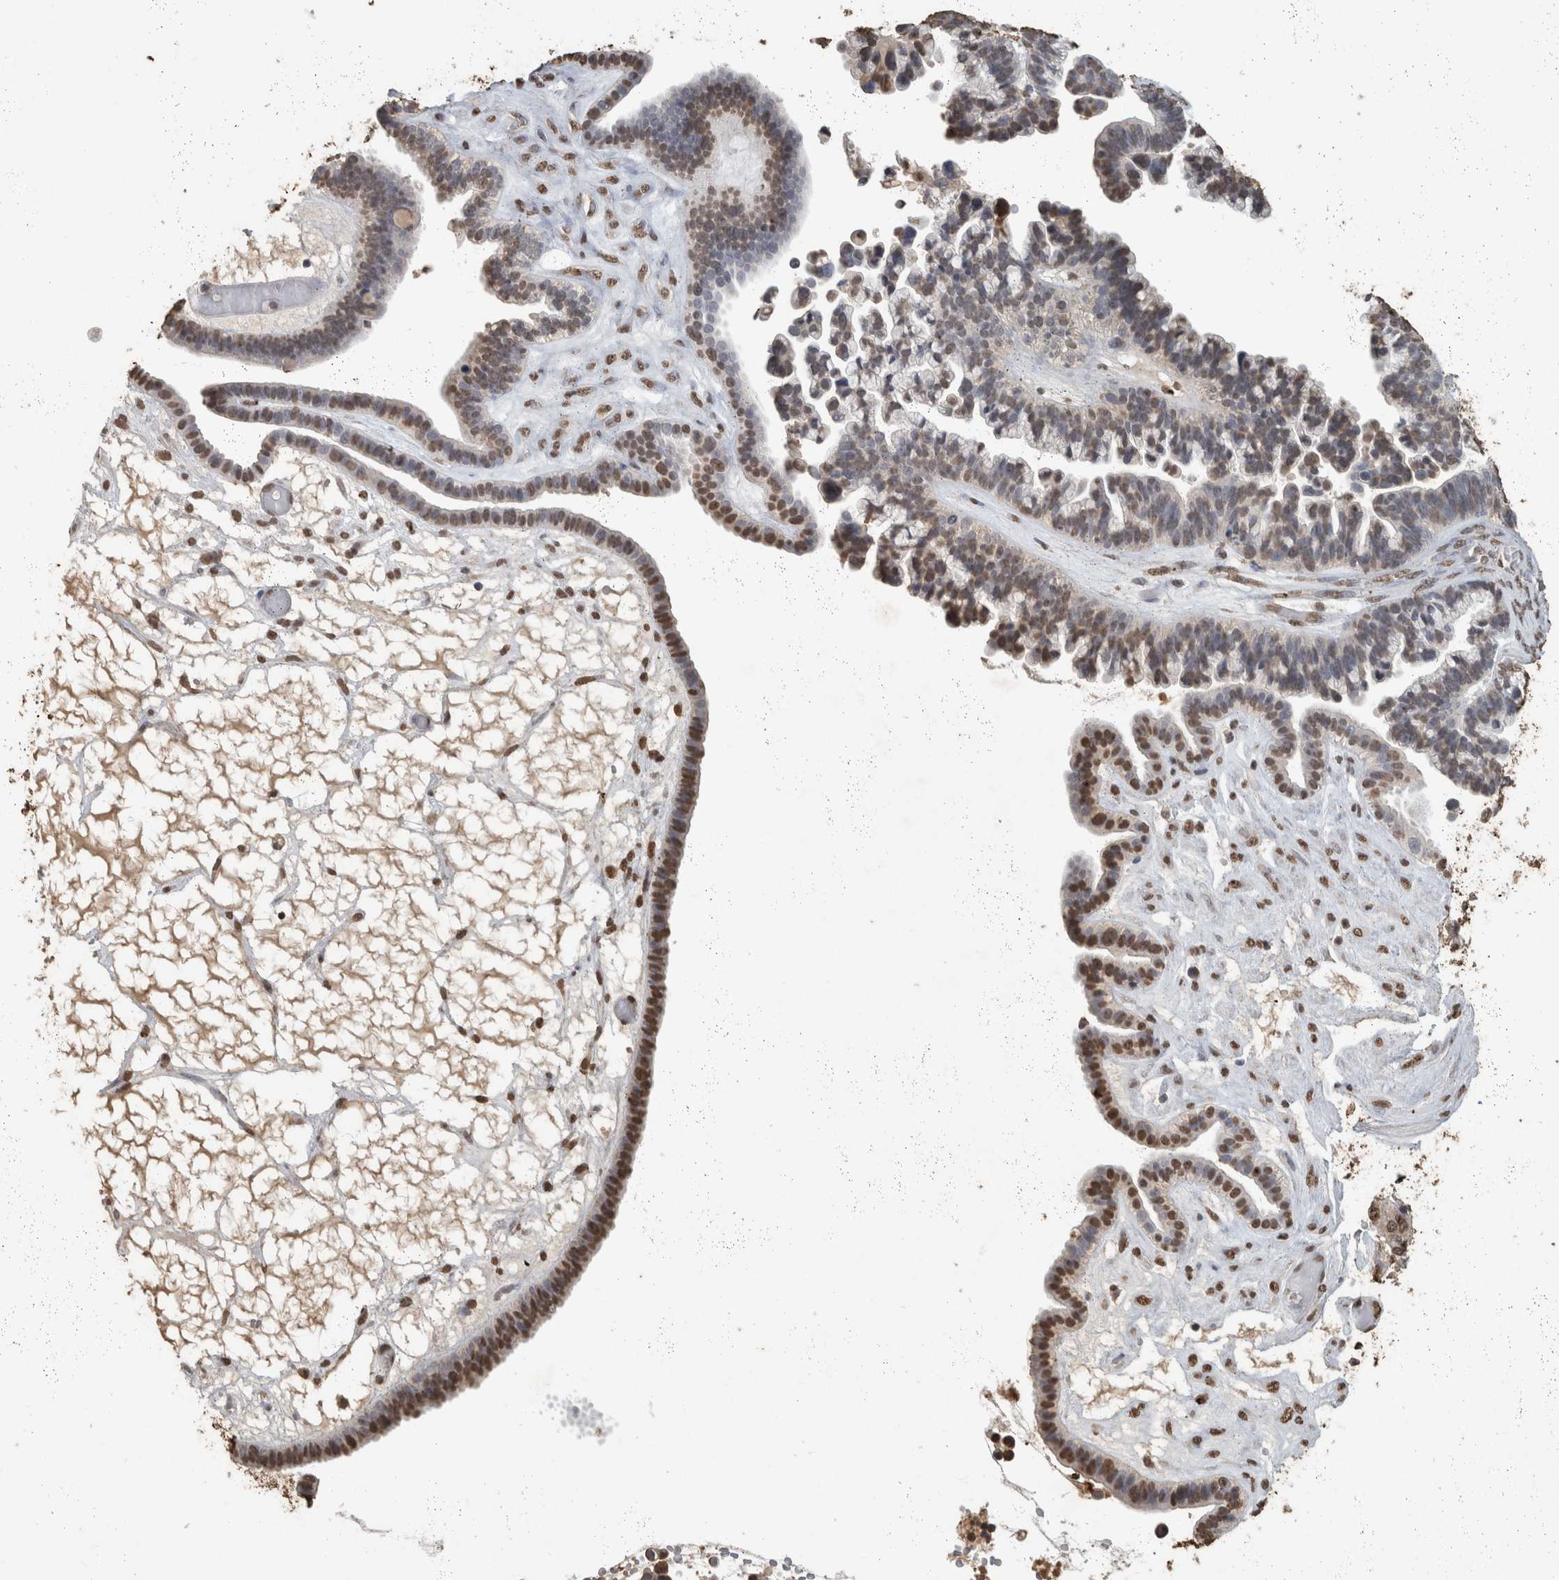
{"staining": {"intensity": "moderate", "quantity": "25%-75%", "location": "nuclear"}, "tissue": "ovarian cancer", "cell_type": "Tumor cells", "image_type": "cancer", "snomed": [{"axis": "morphology", "description": "Cystadenocarcinoma, serous, NOS"}, {"axis": "topography", "description": "Ovary"}], "caption": "Ovarian cancer stained with a protein marker exhibits moderate staining in tumor cells.", "gene": "HAND2", "patient": {"sex": "female", "age": 56}}